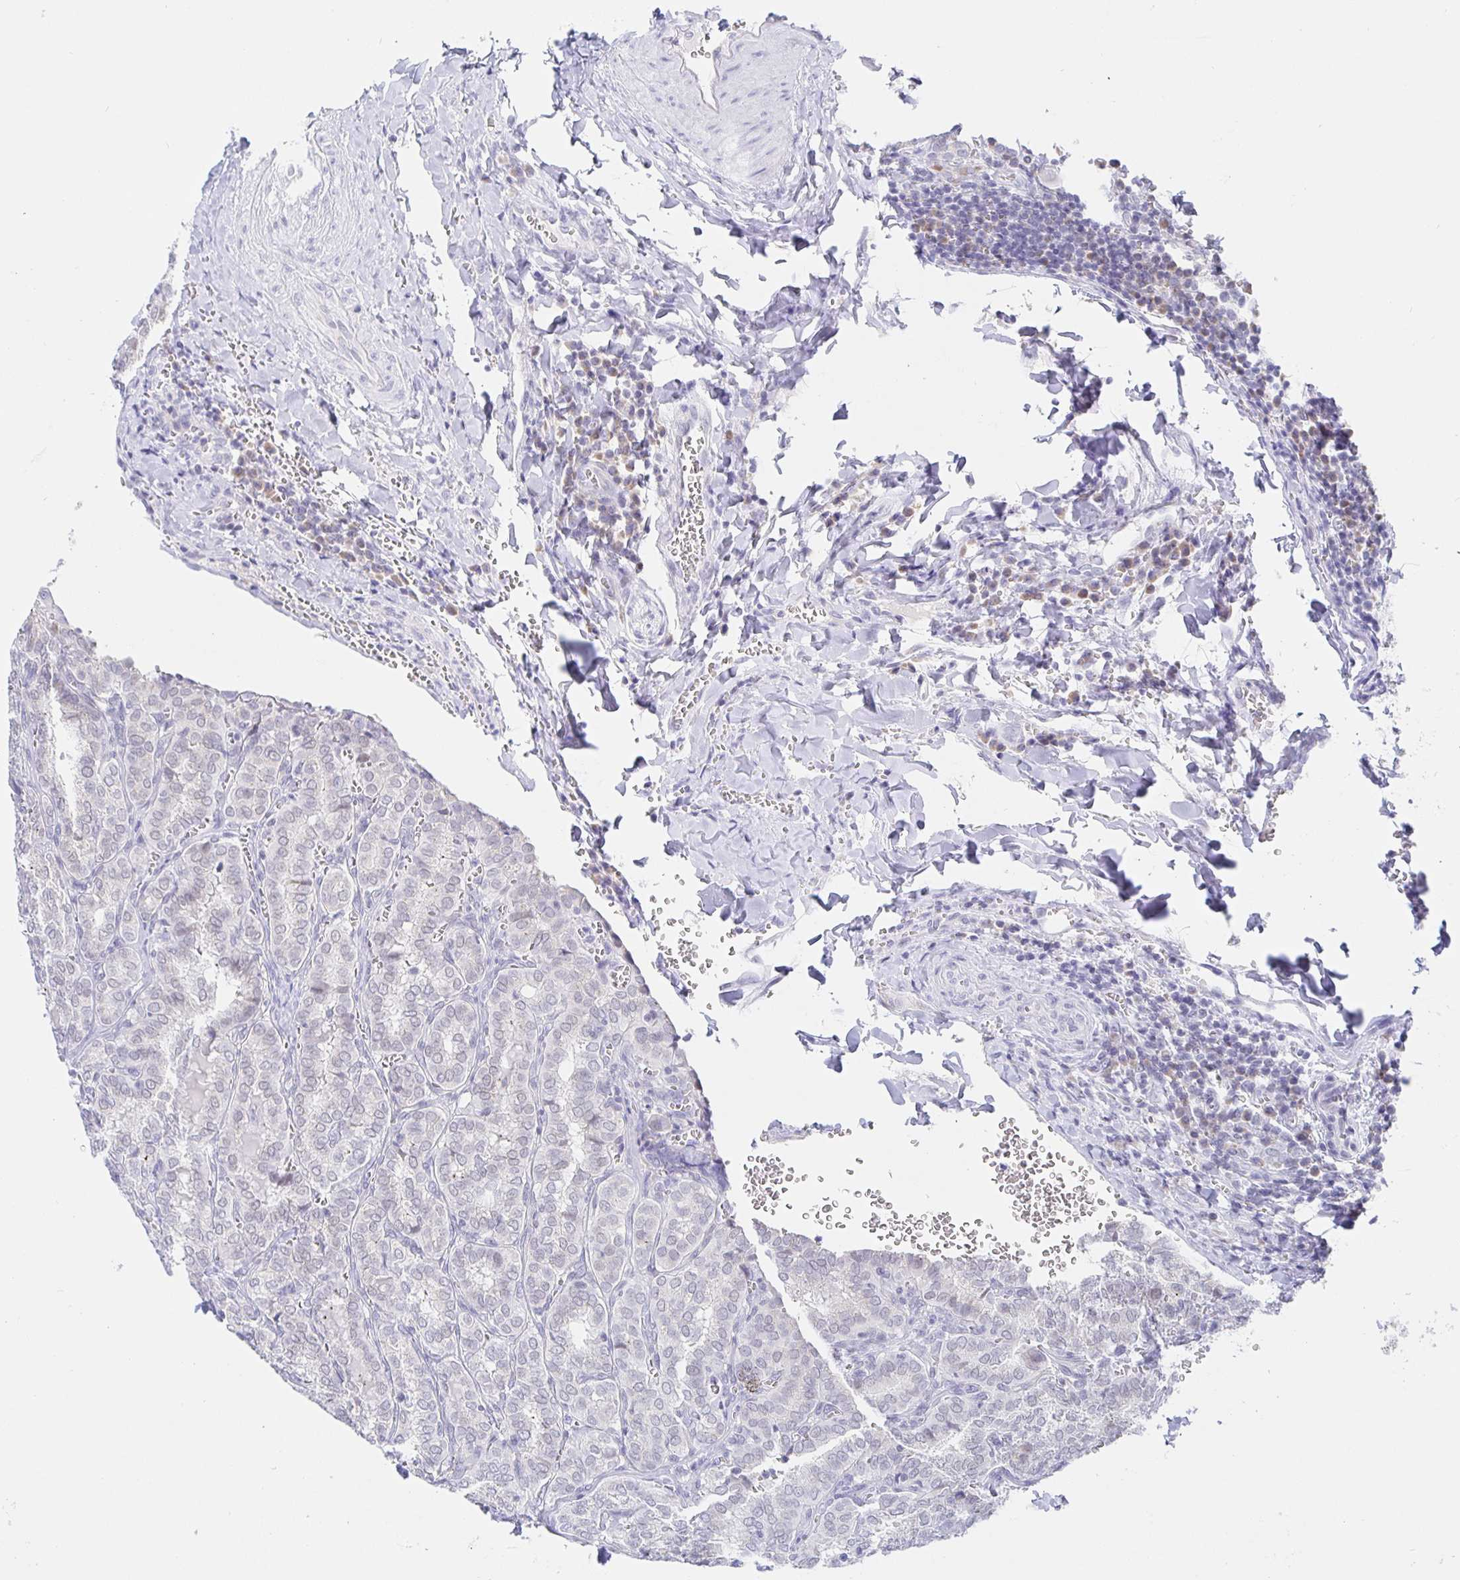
{"staining": {"intensity": "negative", "quantity": "none", "location": "none"}, "tissue": "thyroid cancer", "cell_type": "Tumor cells", "image_type": "cancer", "snomed": [{"axis": "morphology", "description": "Papillary adenocarcinoma, NOS"}, {"axis": "topography", "description": "Thyroid gland"}], "caption": "DAB (3,3'-diaminobenzidine) immunohistochemical staining of thyroid cancer displays no significant staining in tumor cells. Brightfield microscopy of immunohistochemistry (IHC) stained with DAB (brown) and hematoxylin (blue), captured at high magnification.", "gene": "SIAH3", "patient": {"sex": "female", "age": 30}}